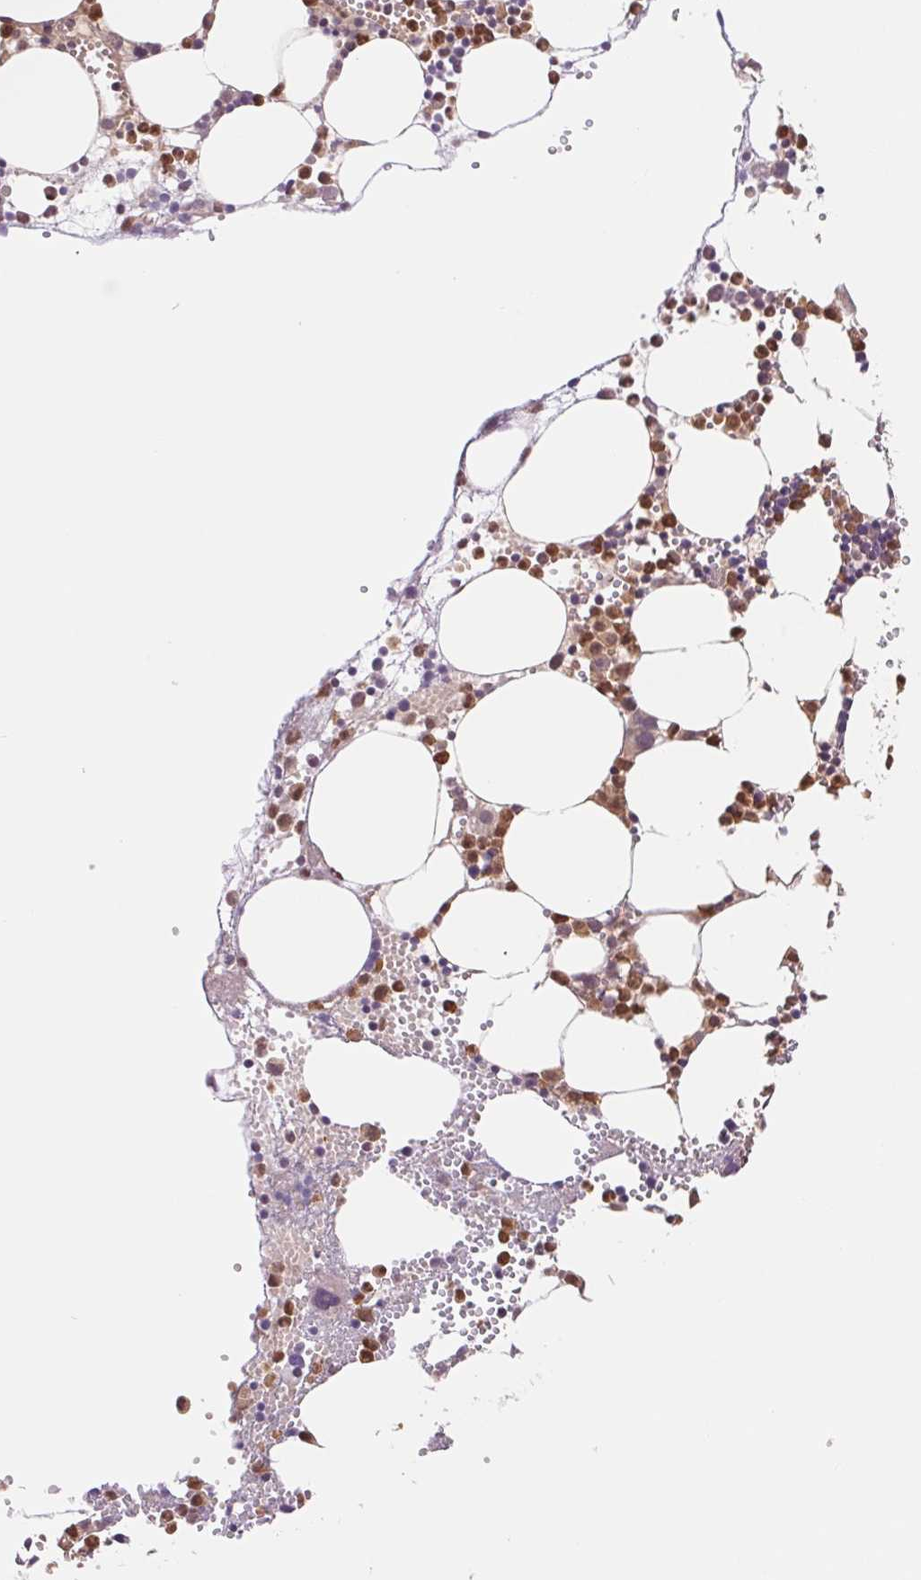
{"staining": {"intensity": "moderate", "quantity": "25%-75%", "location": "cytoplasmic/membranous,nuclear"}, "tissue": "bone marrow", "cell_type": "Hematopoietic cells", "image_type": "normal", "snomed": [{"axis": "morphology", "description": "Normal tissue, NOS"}, {"axis": "topography", "description": "Bone marrow"}], "caption": "Hematopoietic cells demonstrate medium levels of moderate cytoplasmic/membranous,nuclear expression in approximately 25%-75% of cells in unremarkable bone marrow.", "gene": "CDC123", "patient": {"sex": "male", "age": 89}}